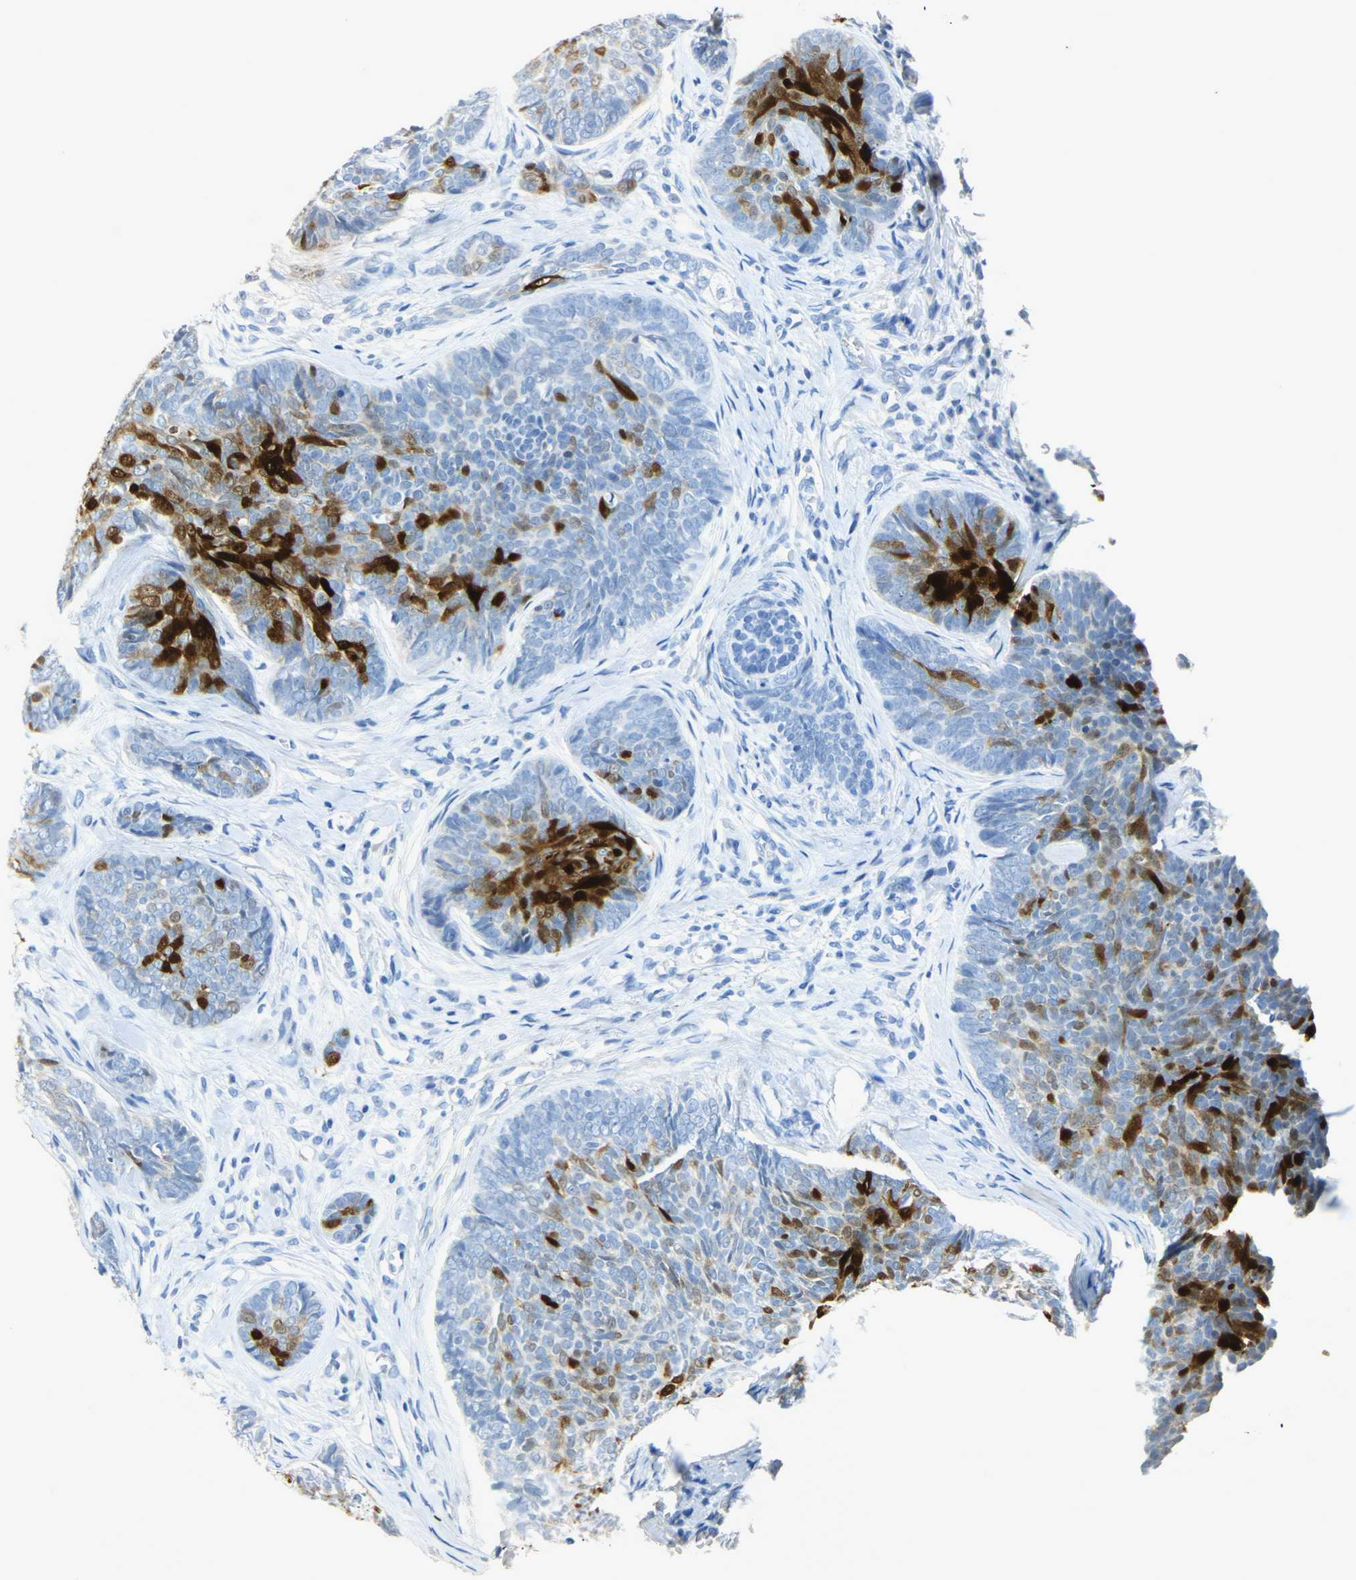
{"staining": {"intensity": "strong", "quantity": "25%-75%", "location": "cytoplasmic/membranous"}, "tissue": "skin cancer", "cell_type": "Tumor cells", "image_type": "cancer", "snomed": [{"axis": "morphology", "description": "Normal tissue, NOS"}, {"axis": "morphology", "description": "Basal cell carcinoma"}, {"axis": "topography", "description": "Skin"}], "caption": "There is high levels of strong cytoplasmic/membranous staining in tumor cells of basal cell carcinoma (skin), as demonstrated by immunohistochemical staining (brown color).", "gene": "CA3", "patient": {"sex": "female", "age": 69}}